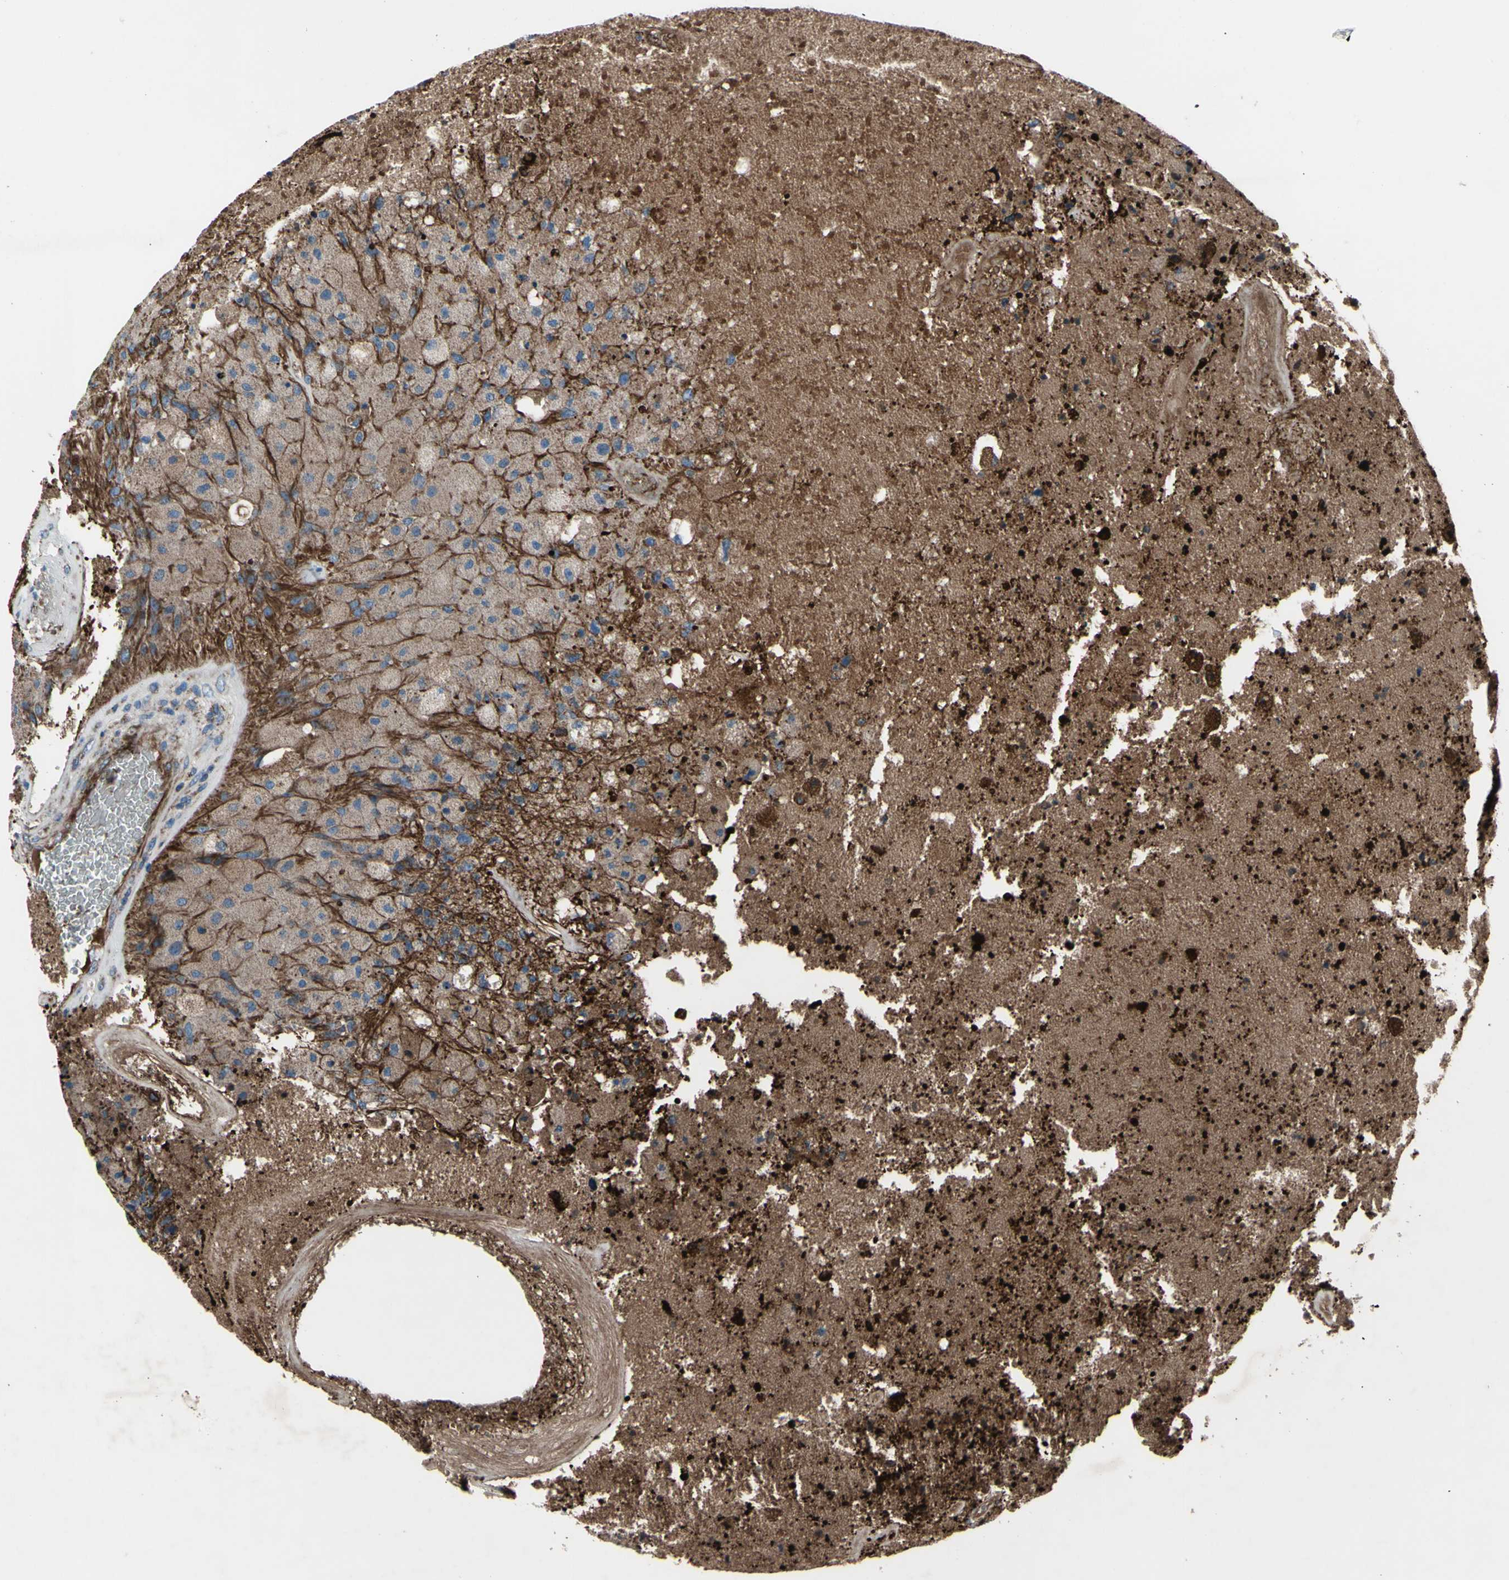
{"staining": {"intensity": "weak", "quantity": "25%-75%", "location": "cytoplasmic/membranous"}, "tissue": "glioma", "cell_type": "Tumor cells", "image_type": "cancer", "snomed": [{"axis": "morphology", "description": "Normal tissue, NOS"}, {"axis": "morphology", "description": "Glioma, malignant, High grade"}, {"axis": "topography", "description": "Cerebral cortex"}], "caption": "Human glioma stained for a protein (brown) exhibits weak cytoplasmic/membranous positive positivity in approximately 25%-75% of tumor cells.", "gene": "EMC7", "patient": {"sex": "male", "age": 77}}